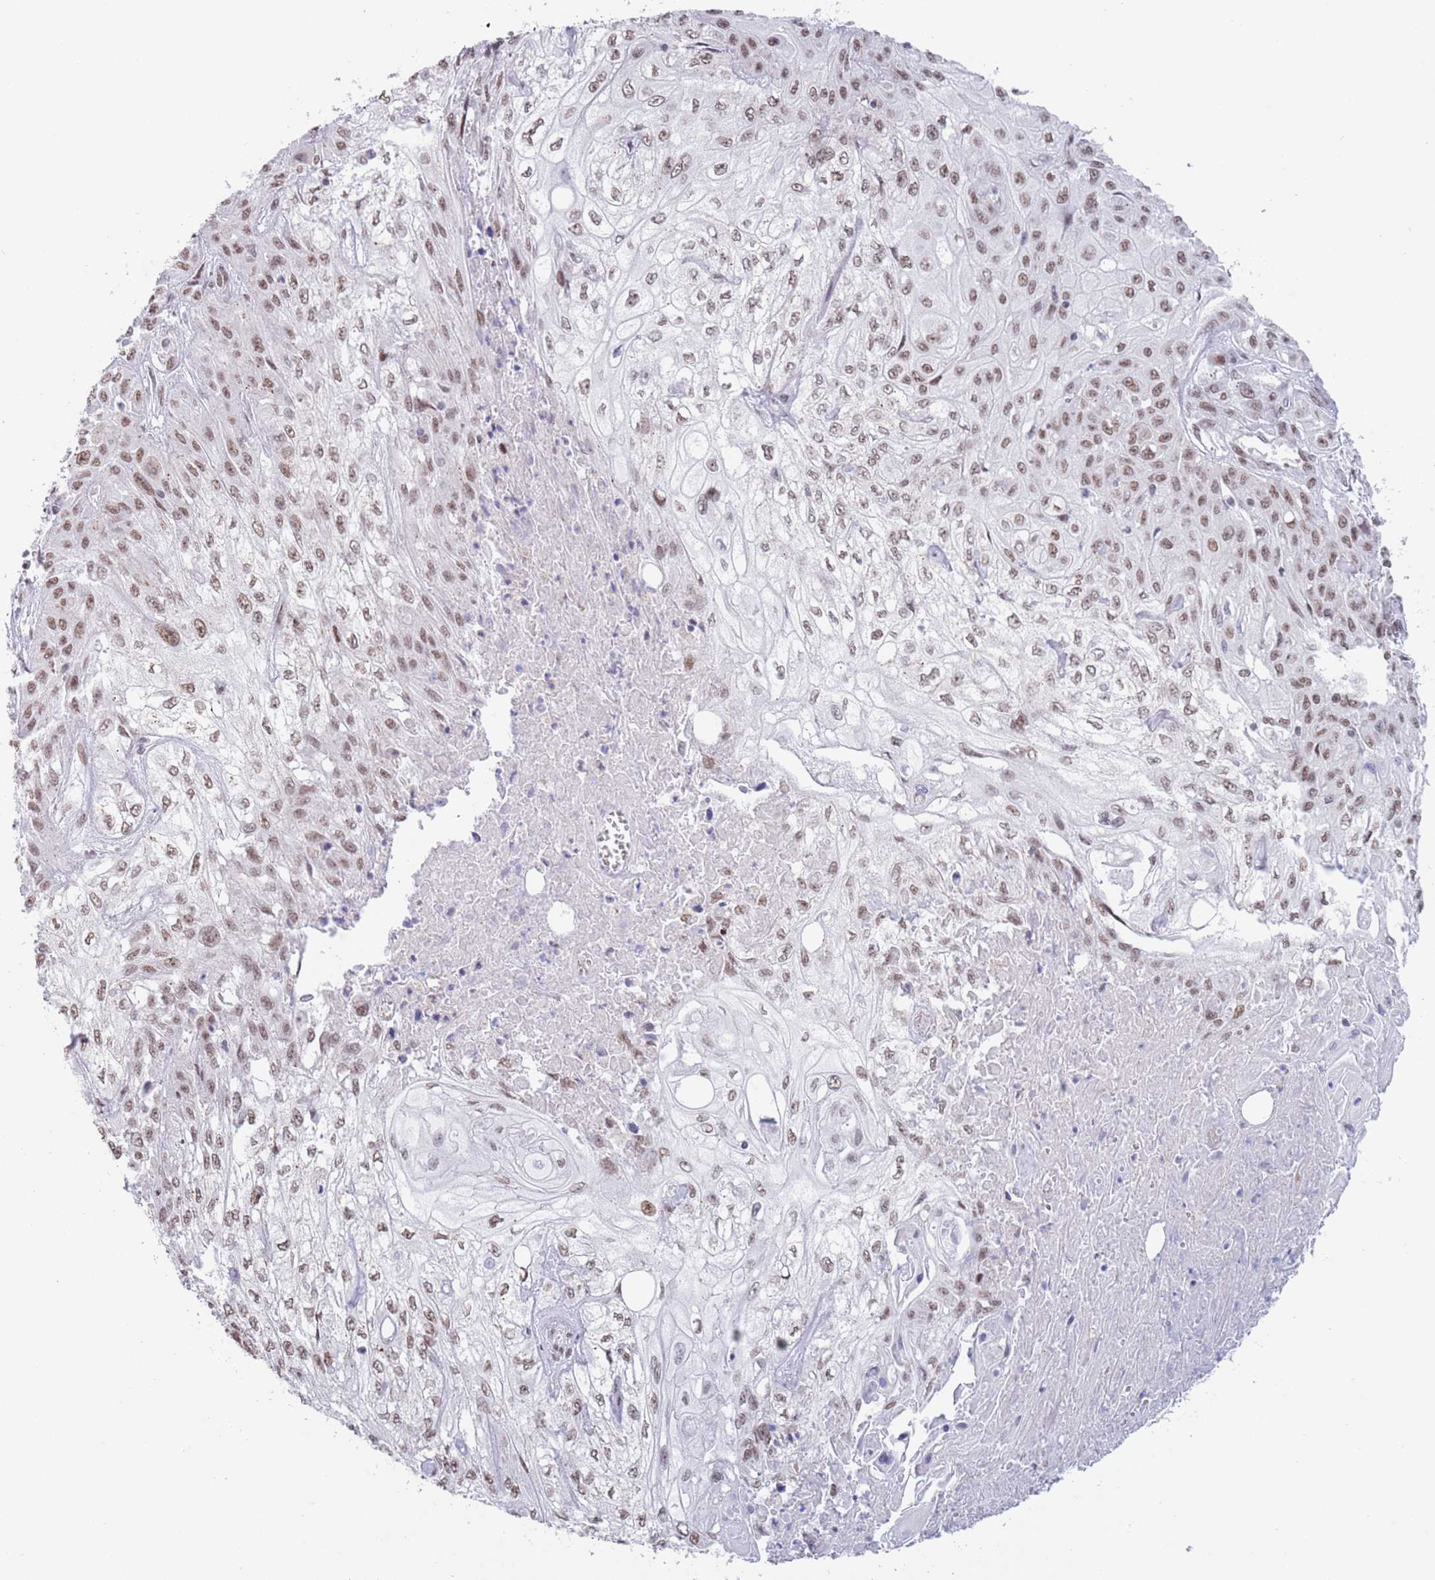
{"staining": {"intensity": "moderate", "quantity": ">75%", "location": "nuclear"}, "tissue": "skin cancer", "cell_type": "Tumor cells", "image_type": "cancer", "snomed": [{"axis": "morphology", "description": "Squamous cell carcinoma, NOS"}, {"axis": "morphology", "description": "Squamous cell carcinoma, metastatic, NOS"}, {"axis": "topography", "description": "Skin"}, {"axis": "topography", "description": "Lymph node"}], "caption": "Squamous cell carcinoma (skin) was stained to show a protein in brown. There is medium levels of moderate nuclear expression in approximately >75% of tumor cells. The staining was performed using DAB, with brown indicating positive protein expression. Nuclei are stained blue with hematoxylin.", "gene": "ZNF382", "patient": {"sex": "male", "age": 75}}